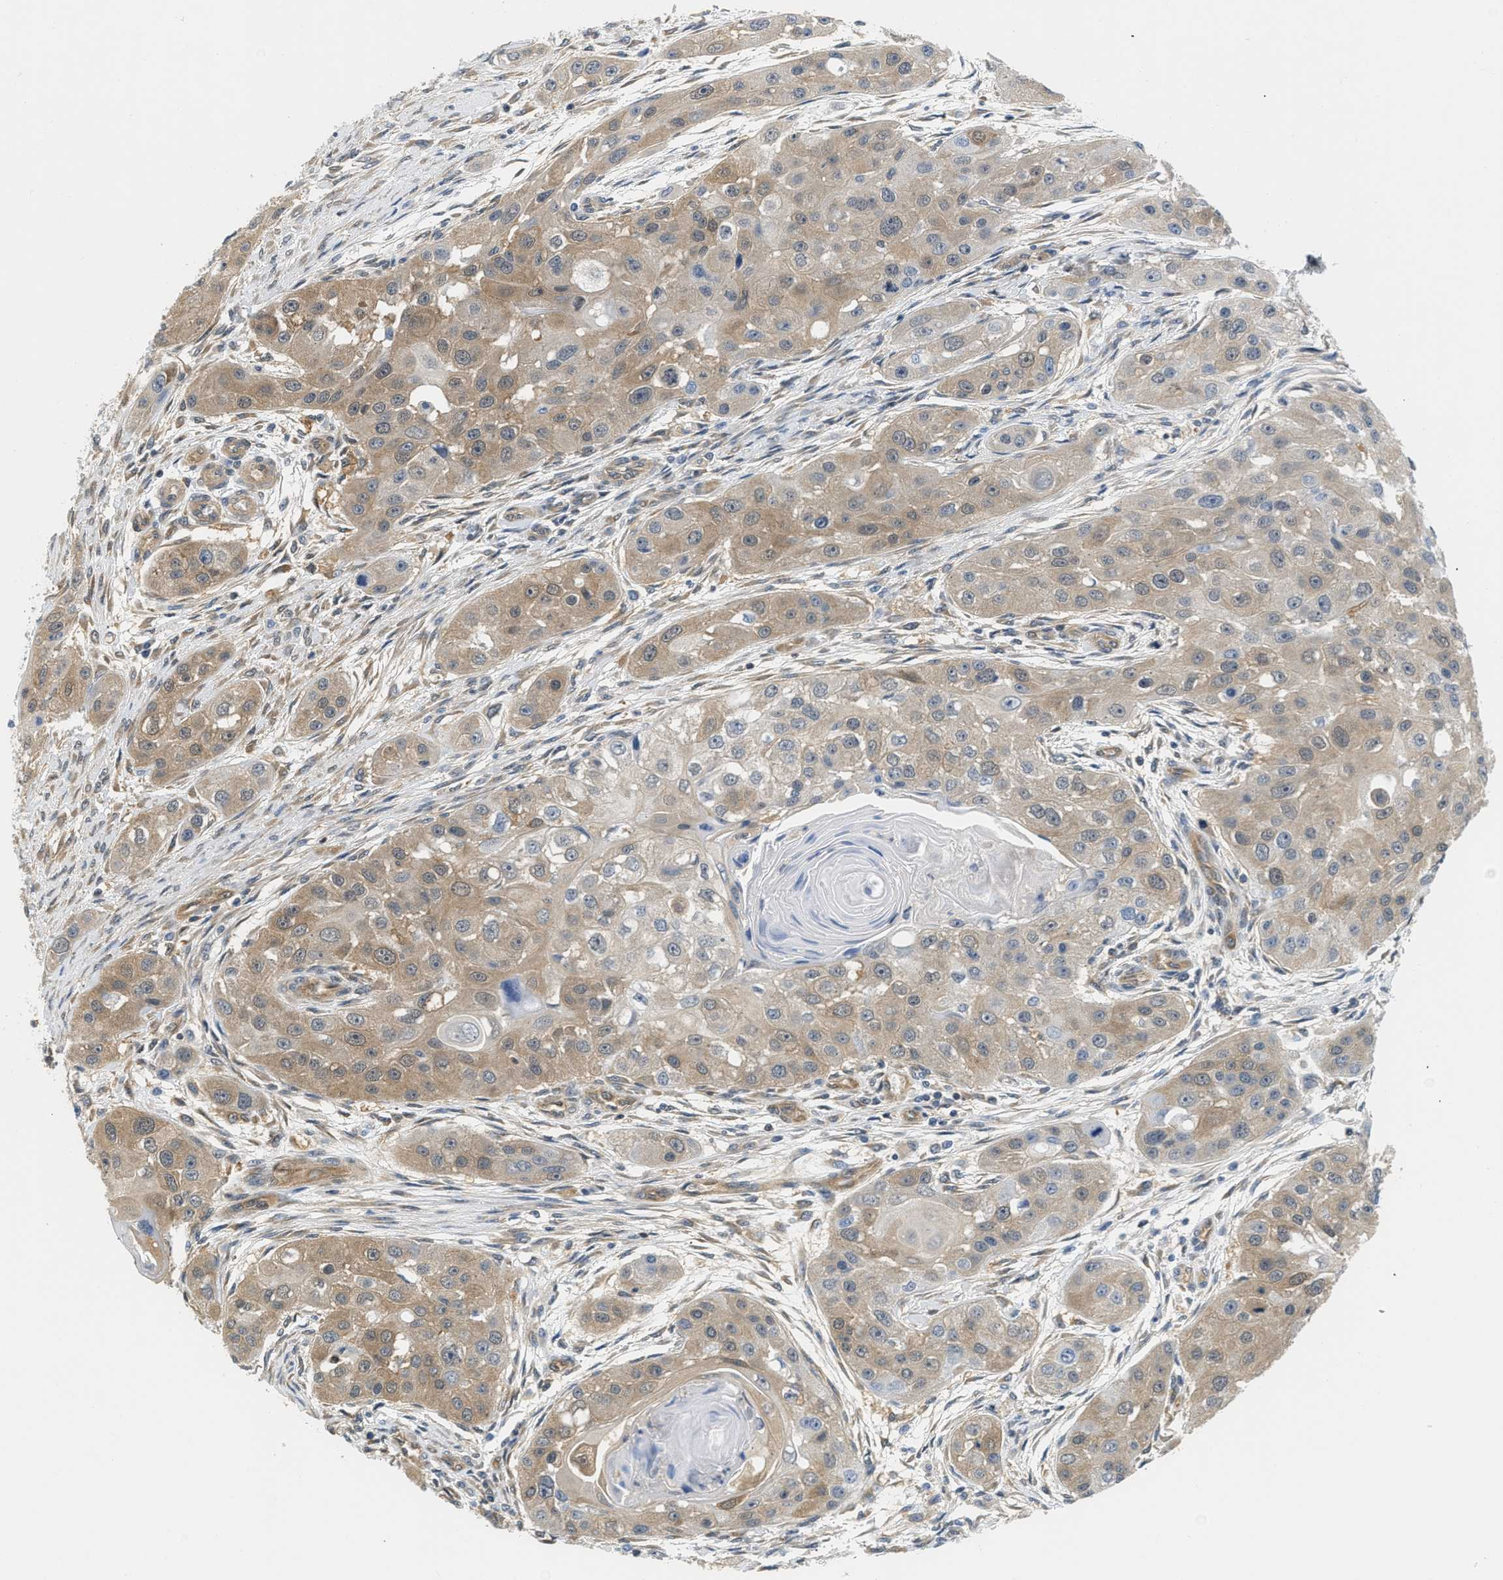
{"staining": {"intensity": "weak", "quantity": ">75%", "location": "cytoplasmic/membranous"}, "tissue": "head and neck cancer", "cell_type": "Tumor cells", "image_type": "cancer", "snomed": [{"axis": "morphology", "description": "Normal tissue, NOS"}, {"axis": "morphology", "description": "Squamous cell carcinoma, NOS"}, {"axis": "topography", "description": "Skeletal muscle"}, {"axis": "topography", "description": "Head-Neck"}], "caption": "Weak cytoplasmic/membranous expression is appreciated in about >75% of tumor cells in head and neck cancer. The protein is shown in brown color, while the nuclei are stained blue.", "gene": "EIF4EBP2", "patient": {"sex": "male", "age": 51}}